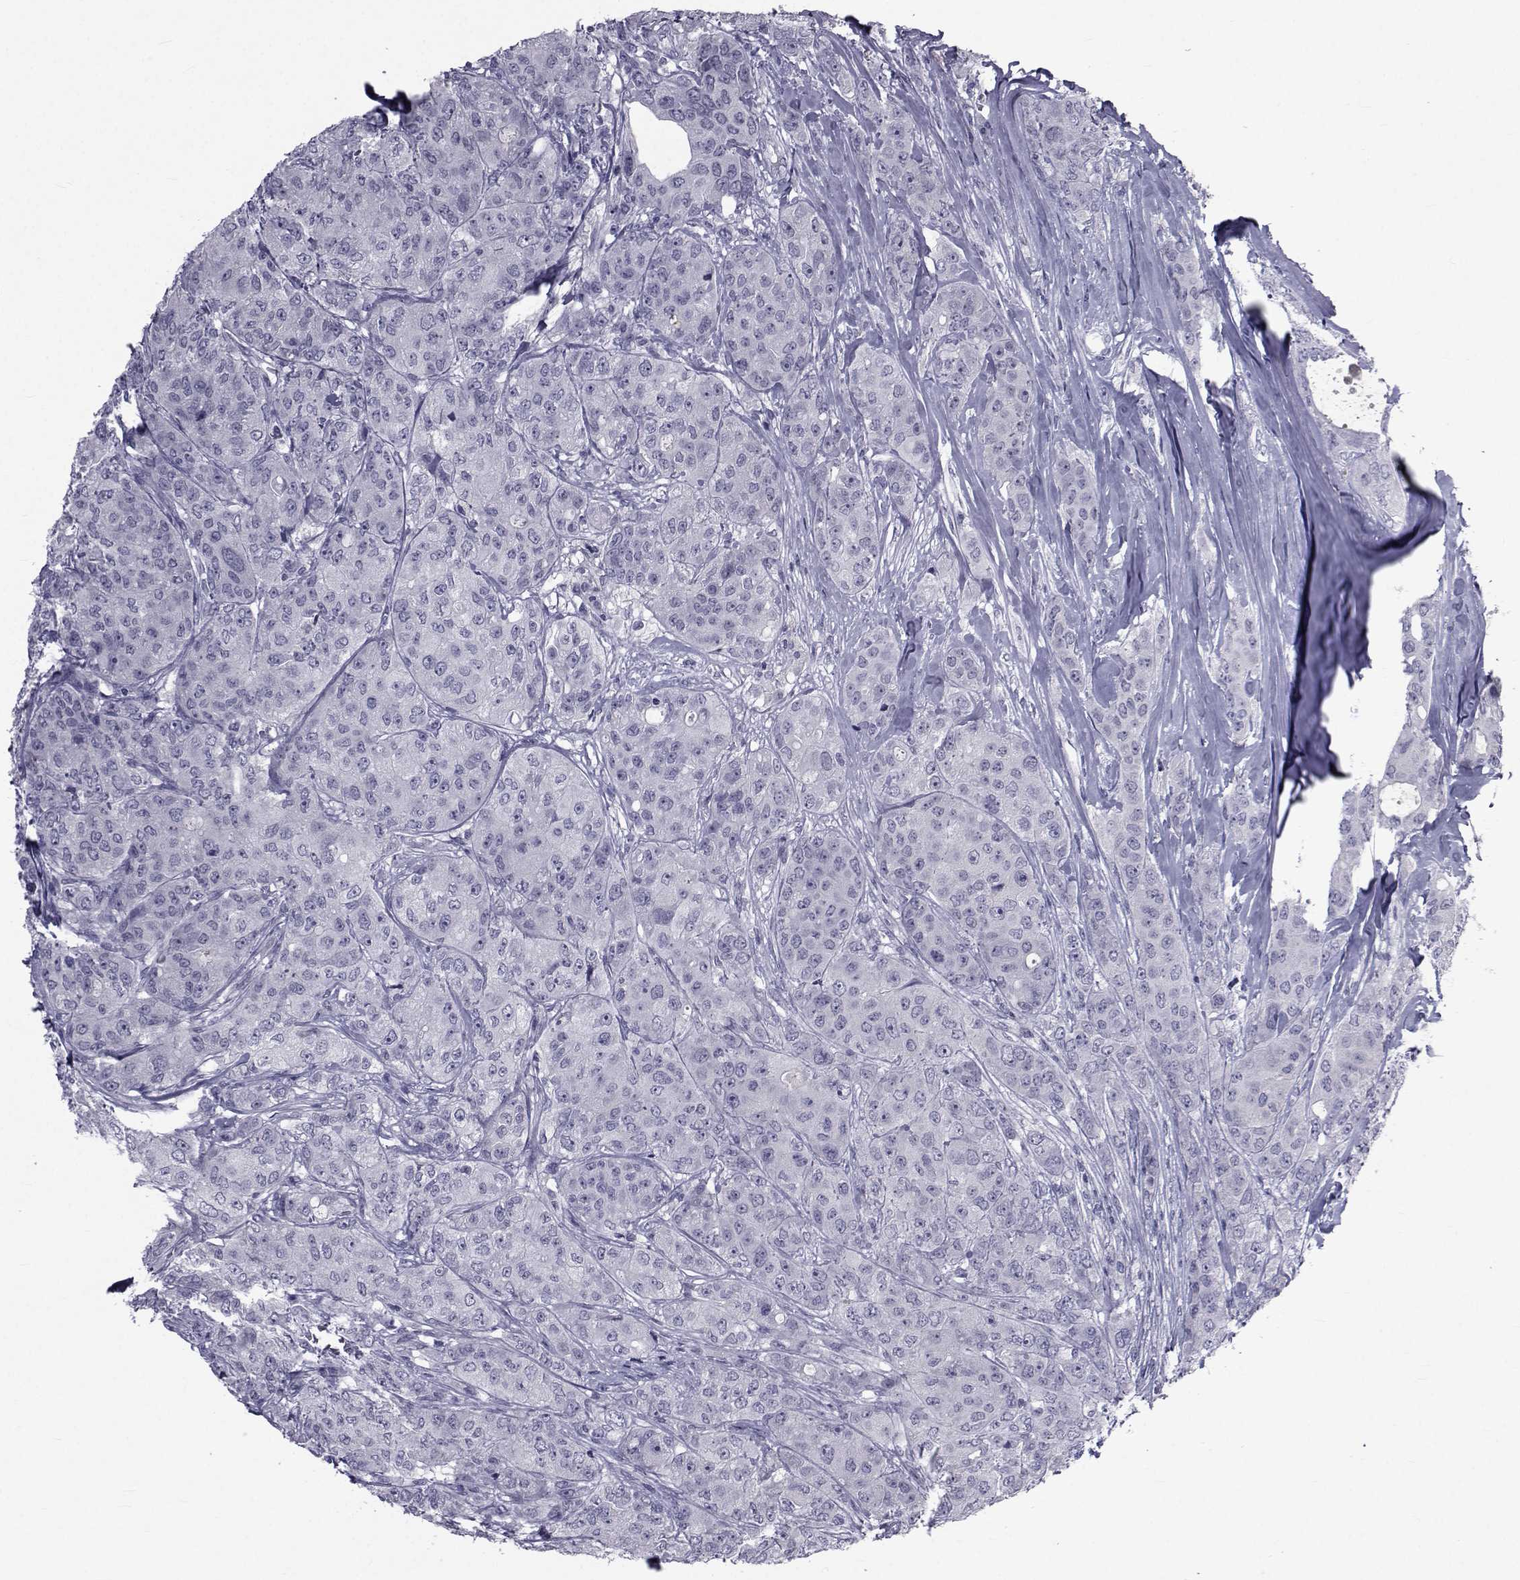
{"staining": {"intensity": "negative", "quantity": "none", "location": "none"}, "tissue": "breast cancer", "cell_type": "Tumor cells", "image_type": "cancer", "snomed": [{"axis": "morphology", "description": "Duct carcinoma"}, {"axis": "topography", "description": "Breast"}], "caption": "Breast invasive ductal carcinoma was stained to show a protein in brown. There is no significant expression in tumor cells.", "gene": "PAX2", "patient": {"sex": "female", "age": 43}}